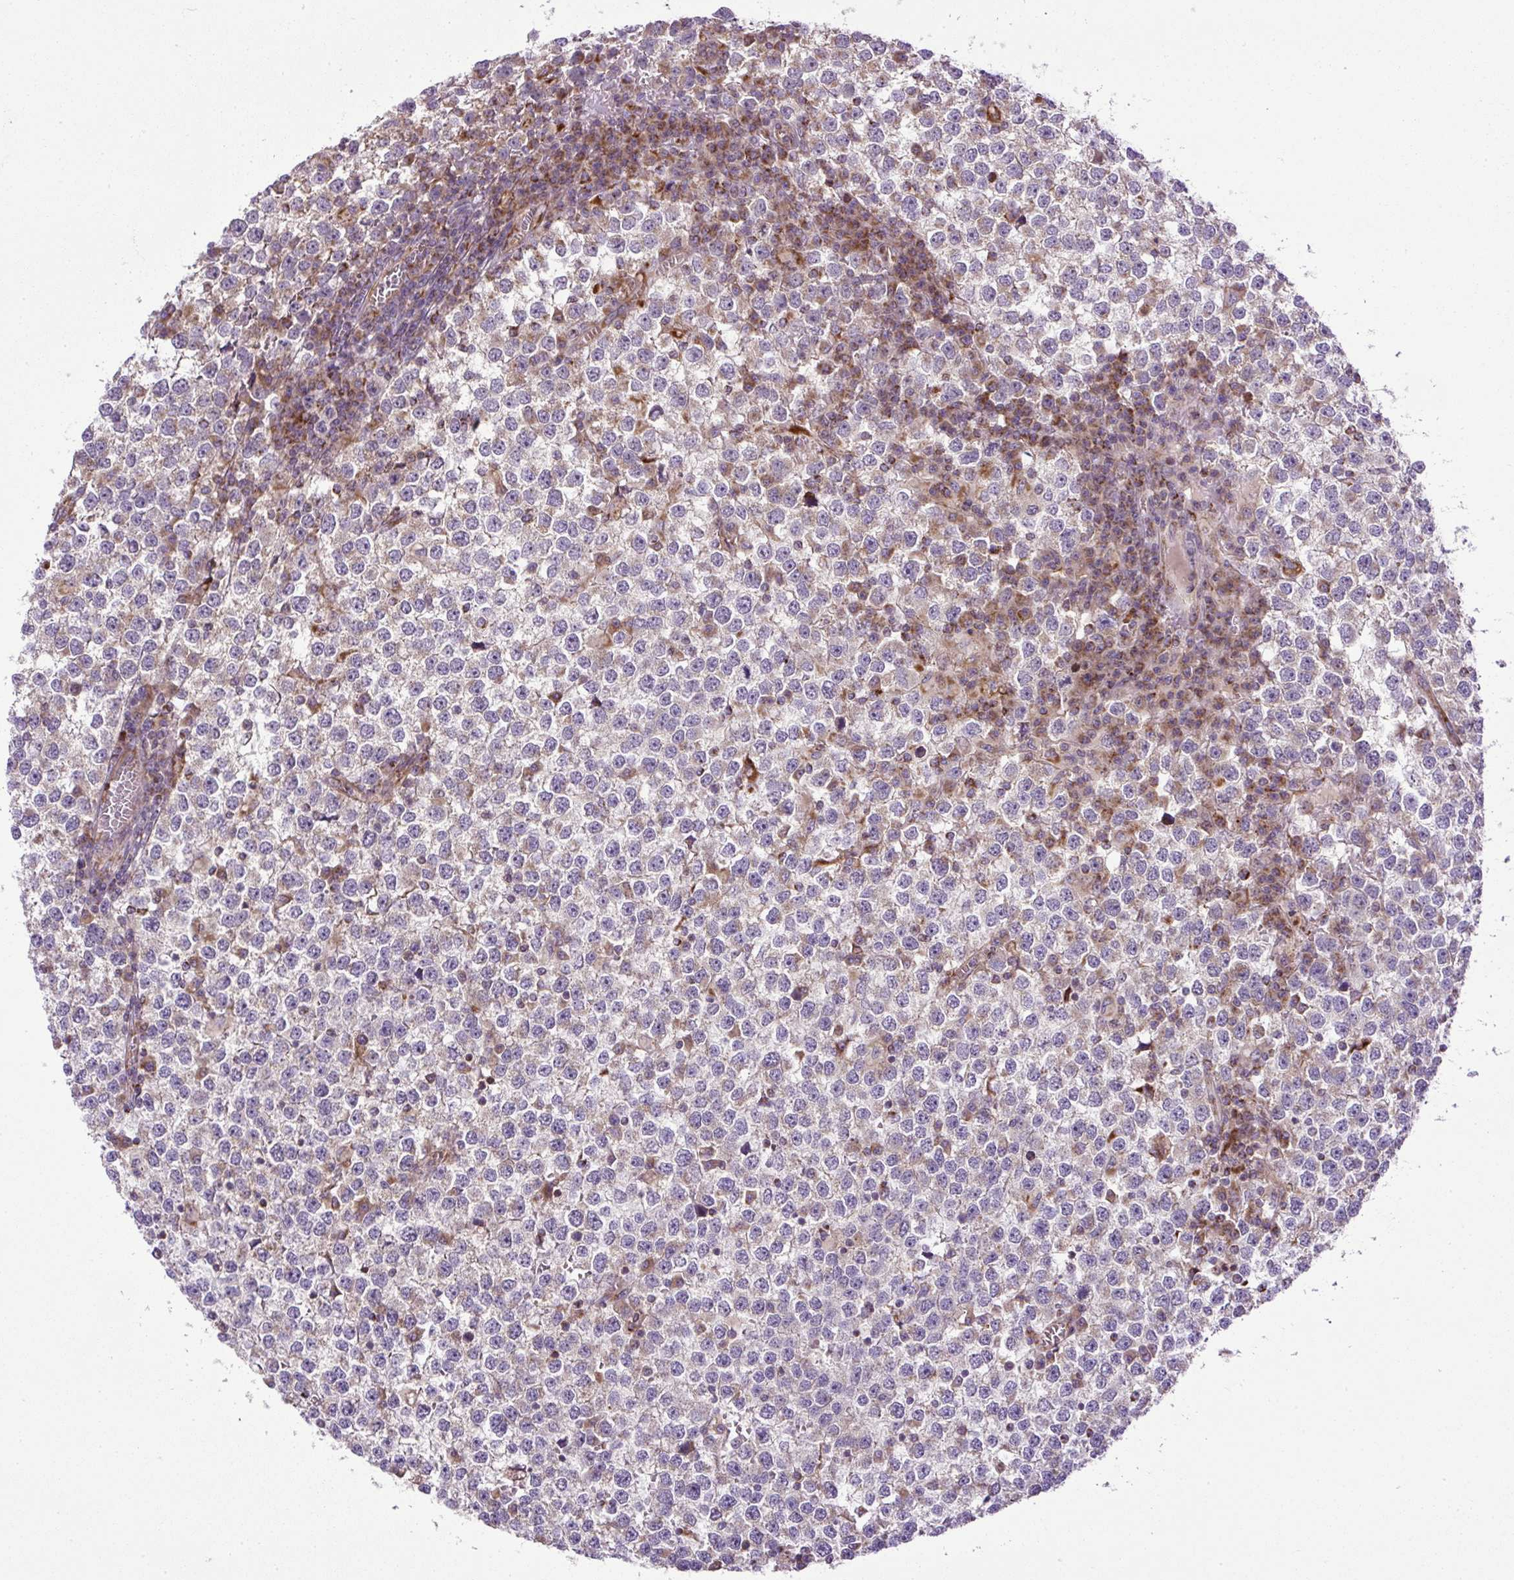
{"staining": {"intensity": "moderate", "quantity": "25%-75%", "location": "cytoplasmic/membranous"}, "tissue": "testis cancer", "cell_type": "Tumor cells", "image_type": "cancer", "snomed": [{"axis": "morphology", "description": "Seminoma, NOS"}, {"axis": "topography", "description": "Testis"}], "caption": "Tumor cells demonstrate medium levels of moderate cytoplasmic/membranous positivity in about 25%-75% of cells in testis cancer (seminoma). (Brightfield microscopy of DAB IHC at high magnification).", "gene": "ZNF547", "patient": {"sex": "male", "age": 65}}